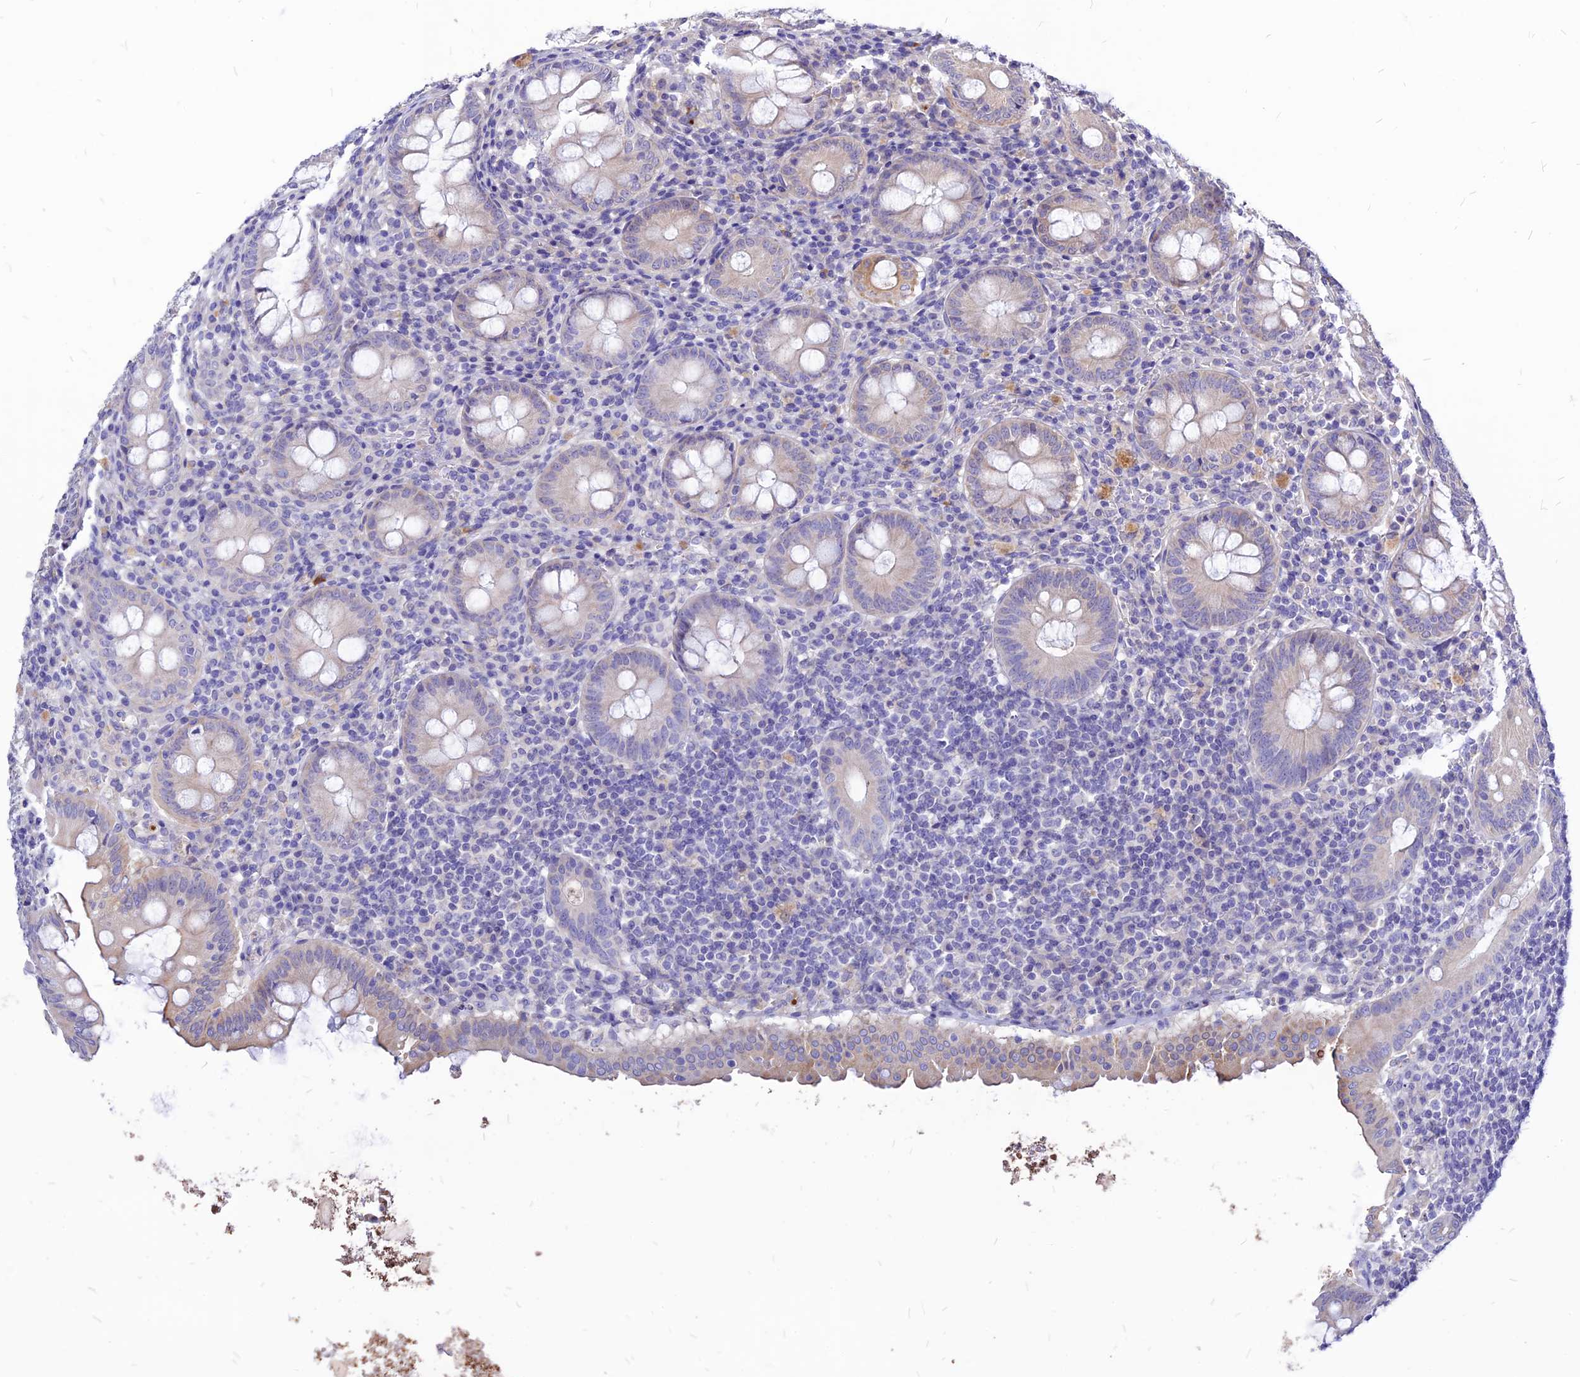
{"staining": {"intensity": "weak", "quantity": "<25%", "location": "cytoplasmic/membranous"}, "tissue": "appendix", "cell_type": "Glandular cells", "image_type": "normal", "snomed": [{"axis": "morphology", "description": "Normal tissue, NOS"}, {"axis": "topography", "description": "Appendix"}], "caption": "An IHC histopathology image of normal appendix is shown. There is no staining in glandular cells of appendix. (DAB (3,3'-diaminobenzidine) immunohistochemistry (IHC) visualized using brightfield microscopy, high magnification).", "gene": "CZIB", "patient": {"sex": "female", "age": 54}}